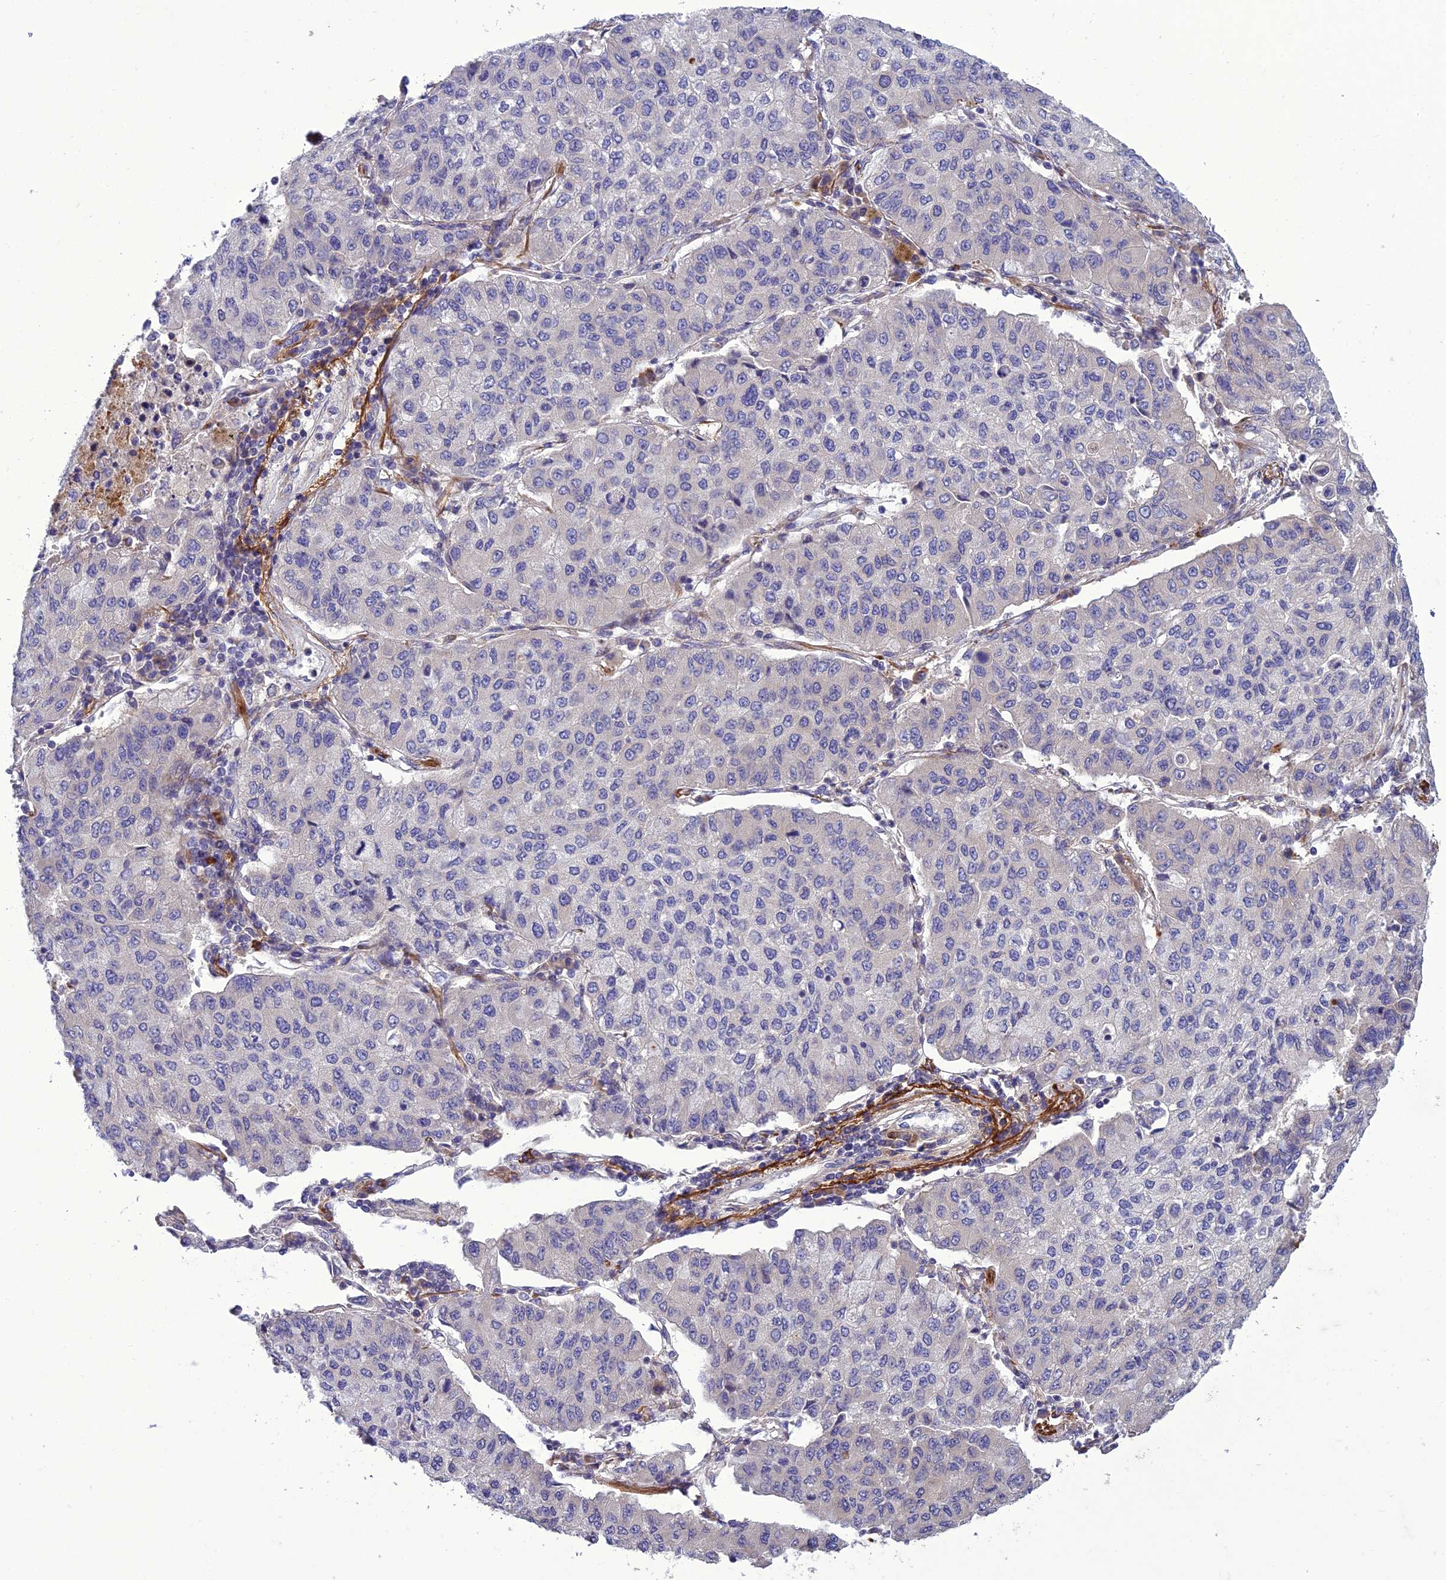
{"staining": {"intensity": "negative", "quantity": "none", "location": "none"}, "tissue": "lung cancer", "cell_type": "Tumor cells", "image_type": "cancer", "snomed": [{"axis": "morphology", "description": "Squamous cell carcinoma, NOS"}, {"axis": "topography", "description": "Lung"}], "caption": "Tumor cells are negative for protein expression in human squamous cell carcinoma (lung).", "gene": "ADIPOR2", "patient": {"sex": "male", "age": 74}}